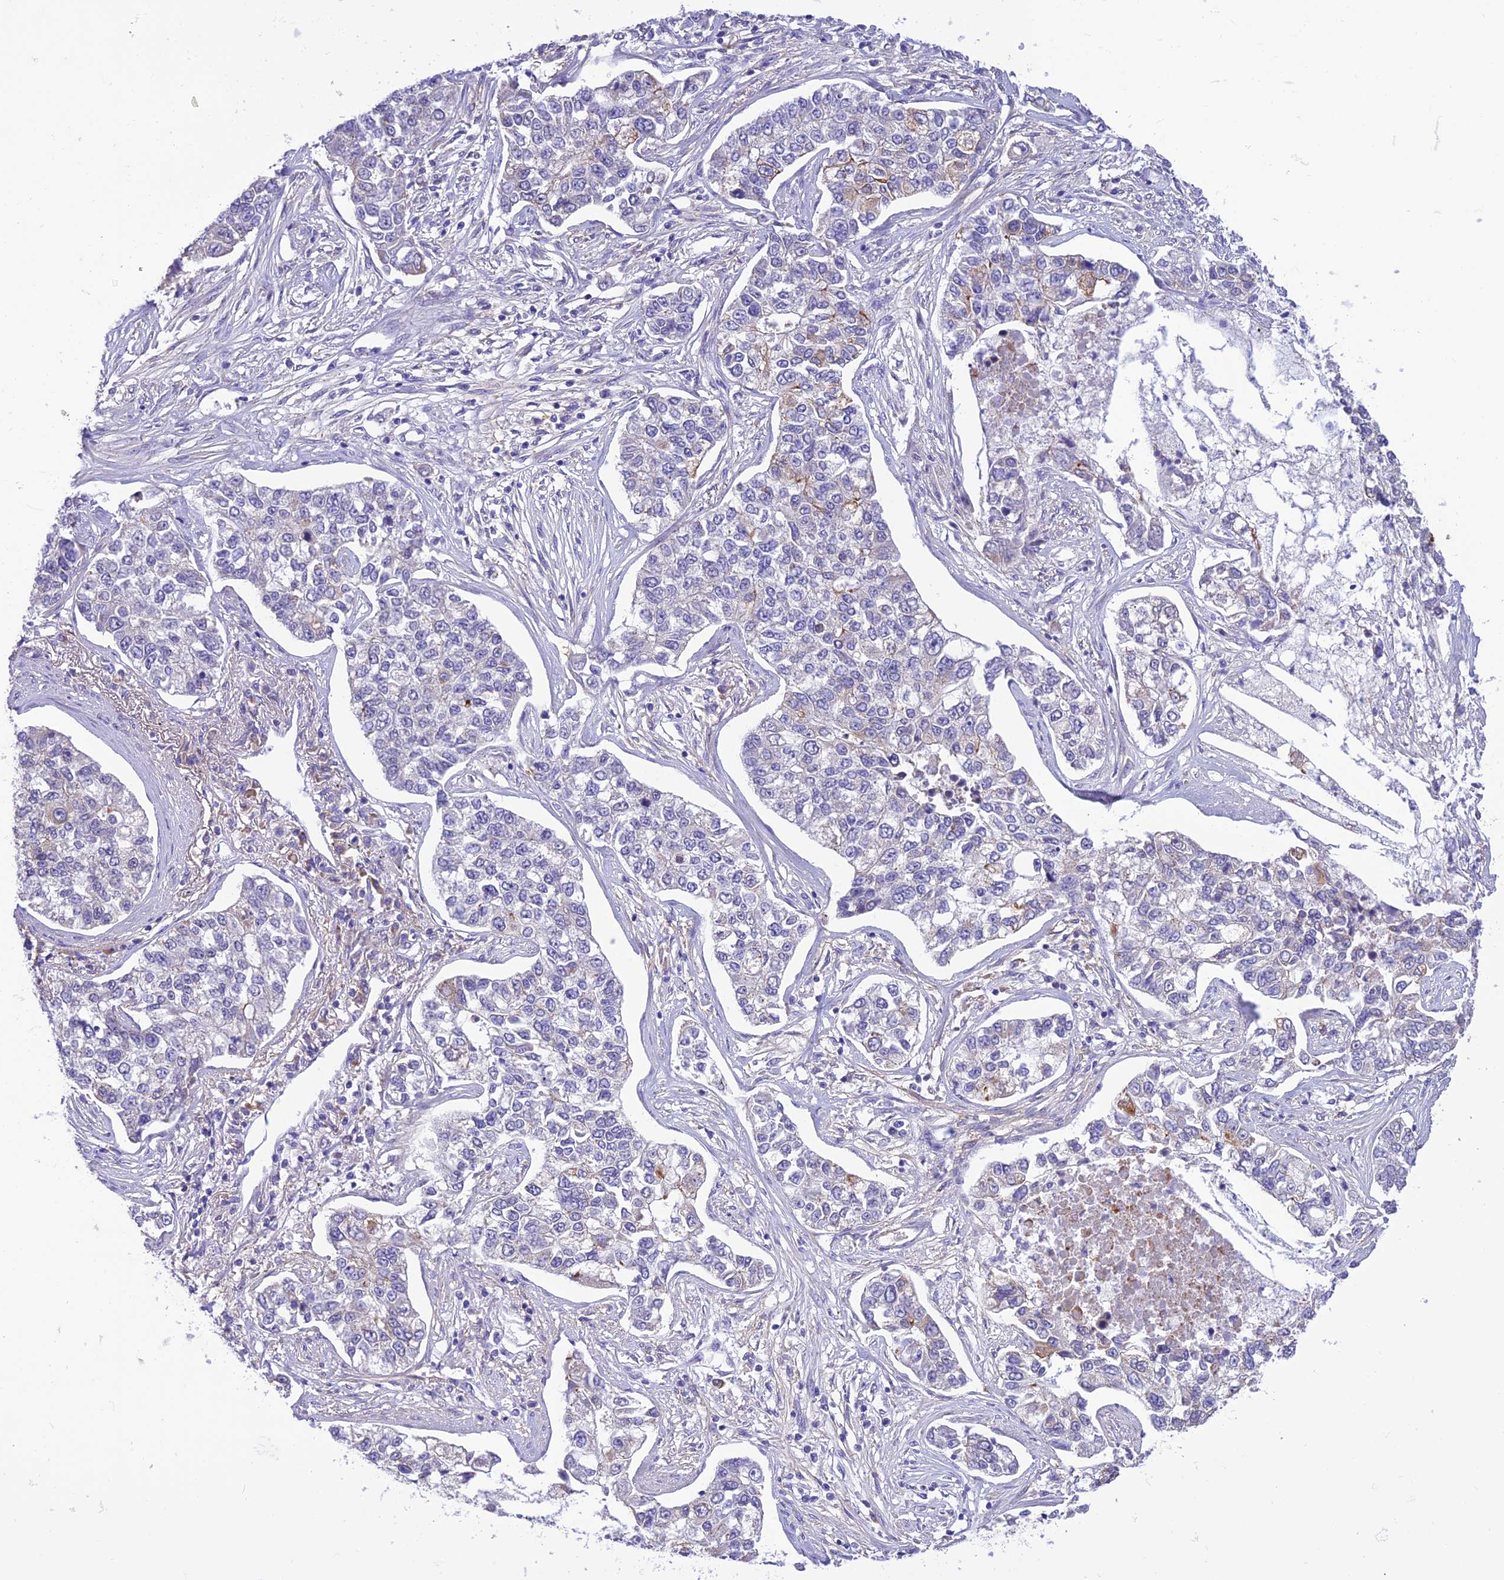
{"staining": {"intensity": "negative", "quantity": "none", "location": "none"}, "tissue": "lung cancer", "cell_type": "Tumor cells", "image_type": "cancer", "snomed": [{"axis": "morphology", "description": "Adenocarcinoma, NOS"}, {"axis": "topography", "description": "Lung"}], "caption": "This image is of adenocarcinoma (lung) stained with immunohistochemistry (IHC) to label a protein in brown with the nuclei are counter-stained blue. There is no expression in tumor cells.", "gene": "RNF126", "patient": {"sex": "male", "age": 49}}